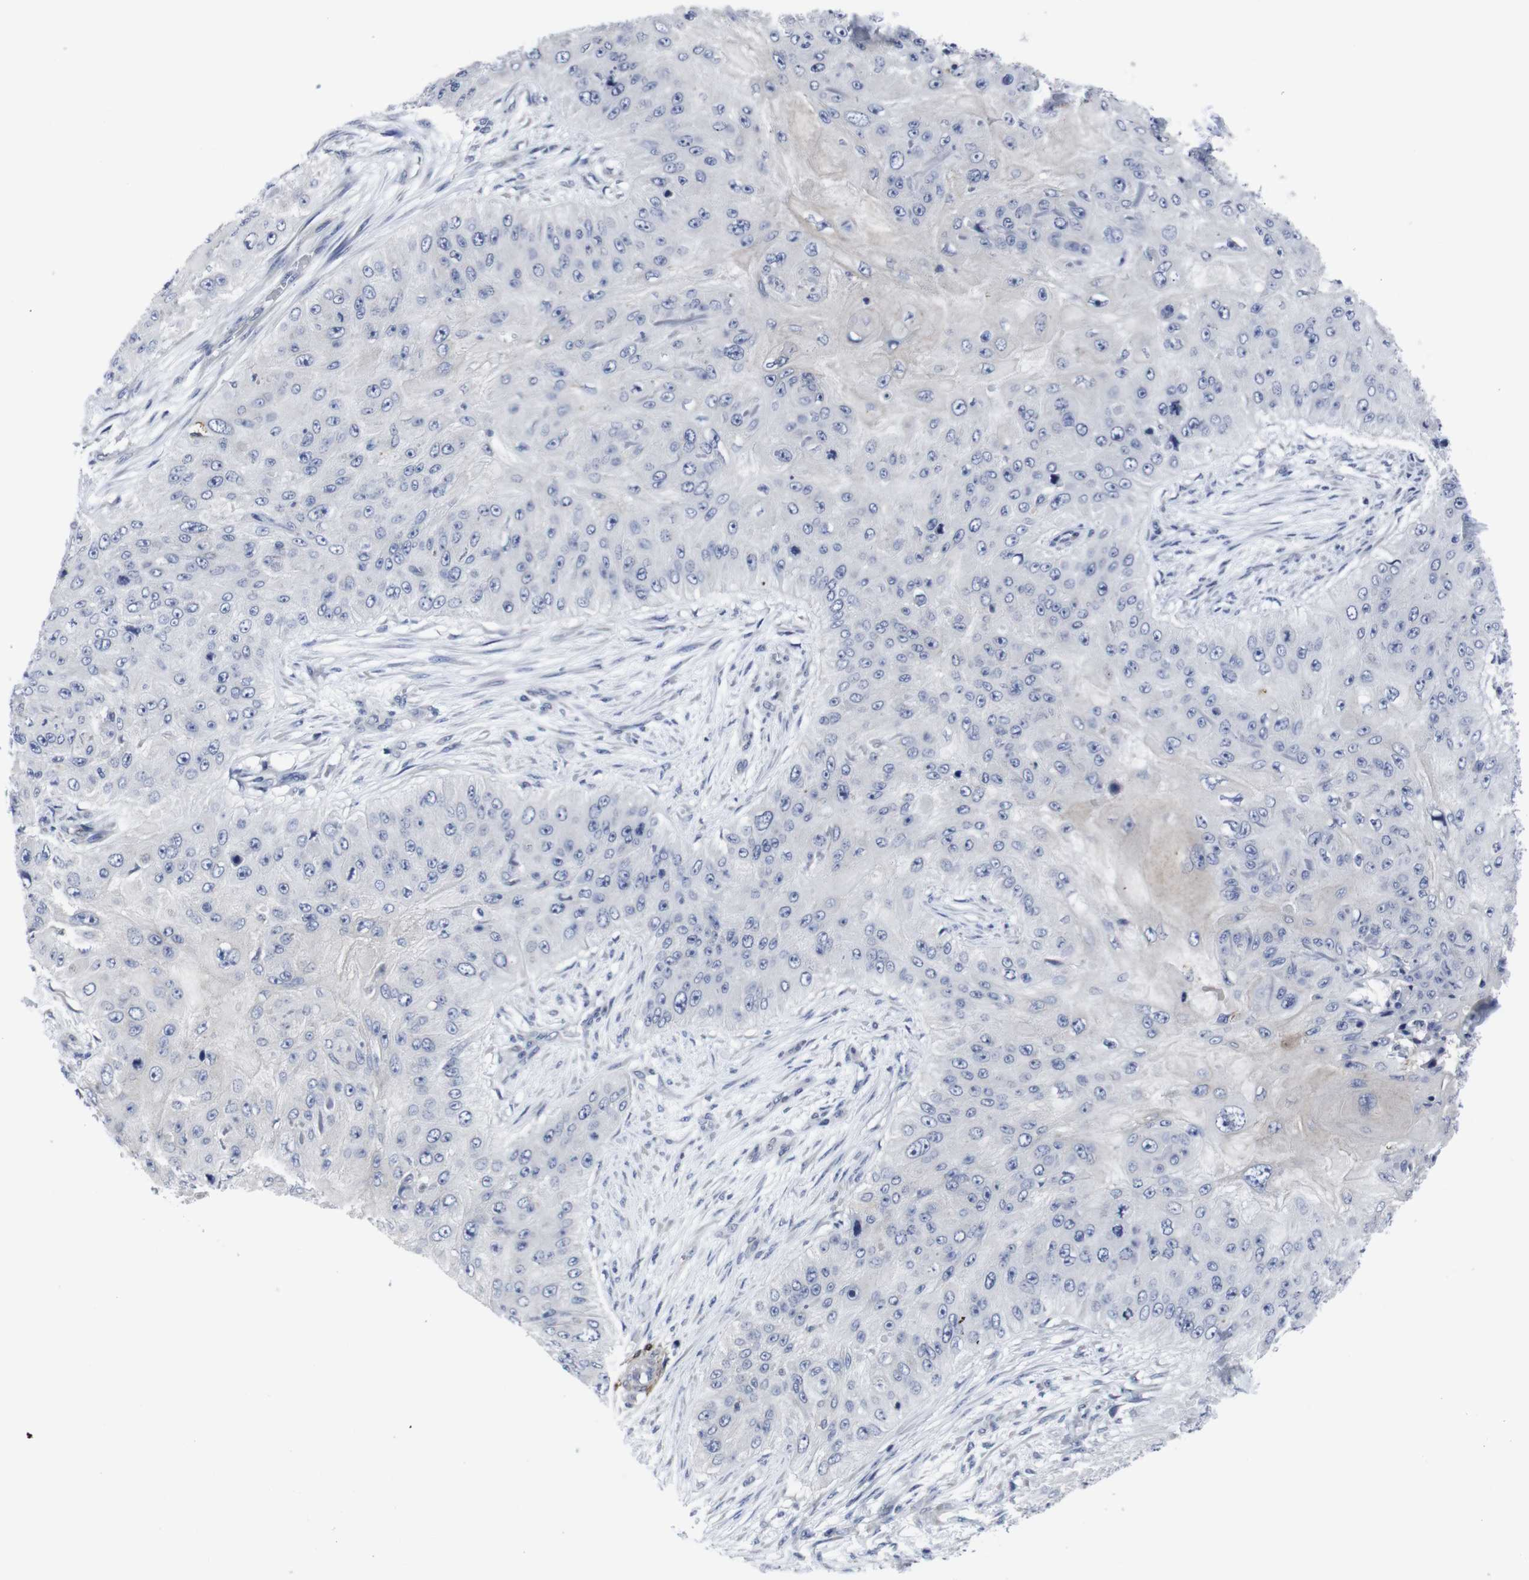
{"staining": {"intensity": "negative", "quantity": "none", "location": "none"}, "tissue": "skin cancer", "cell_type": "Tumor cells", "image_type": "cancer", "snomed": [{"axis": "morphology", "description": "Squamous cell carcinoma, NOS"}, {"axis": "topography", "description": "Skin"}], "caption": "Immunohistochemical staining of human squamous cell carcinoma (skin) demonstrates no significant expression in tumor cells.", "gene": "SNCG", "patient": {"sex": "female", "age": 80}}